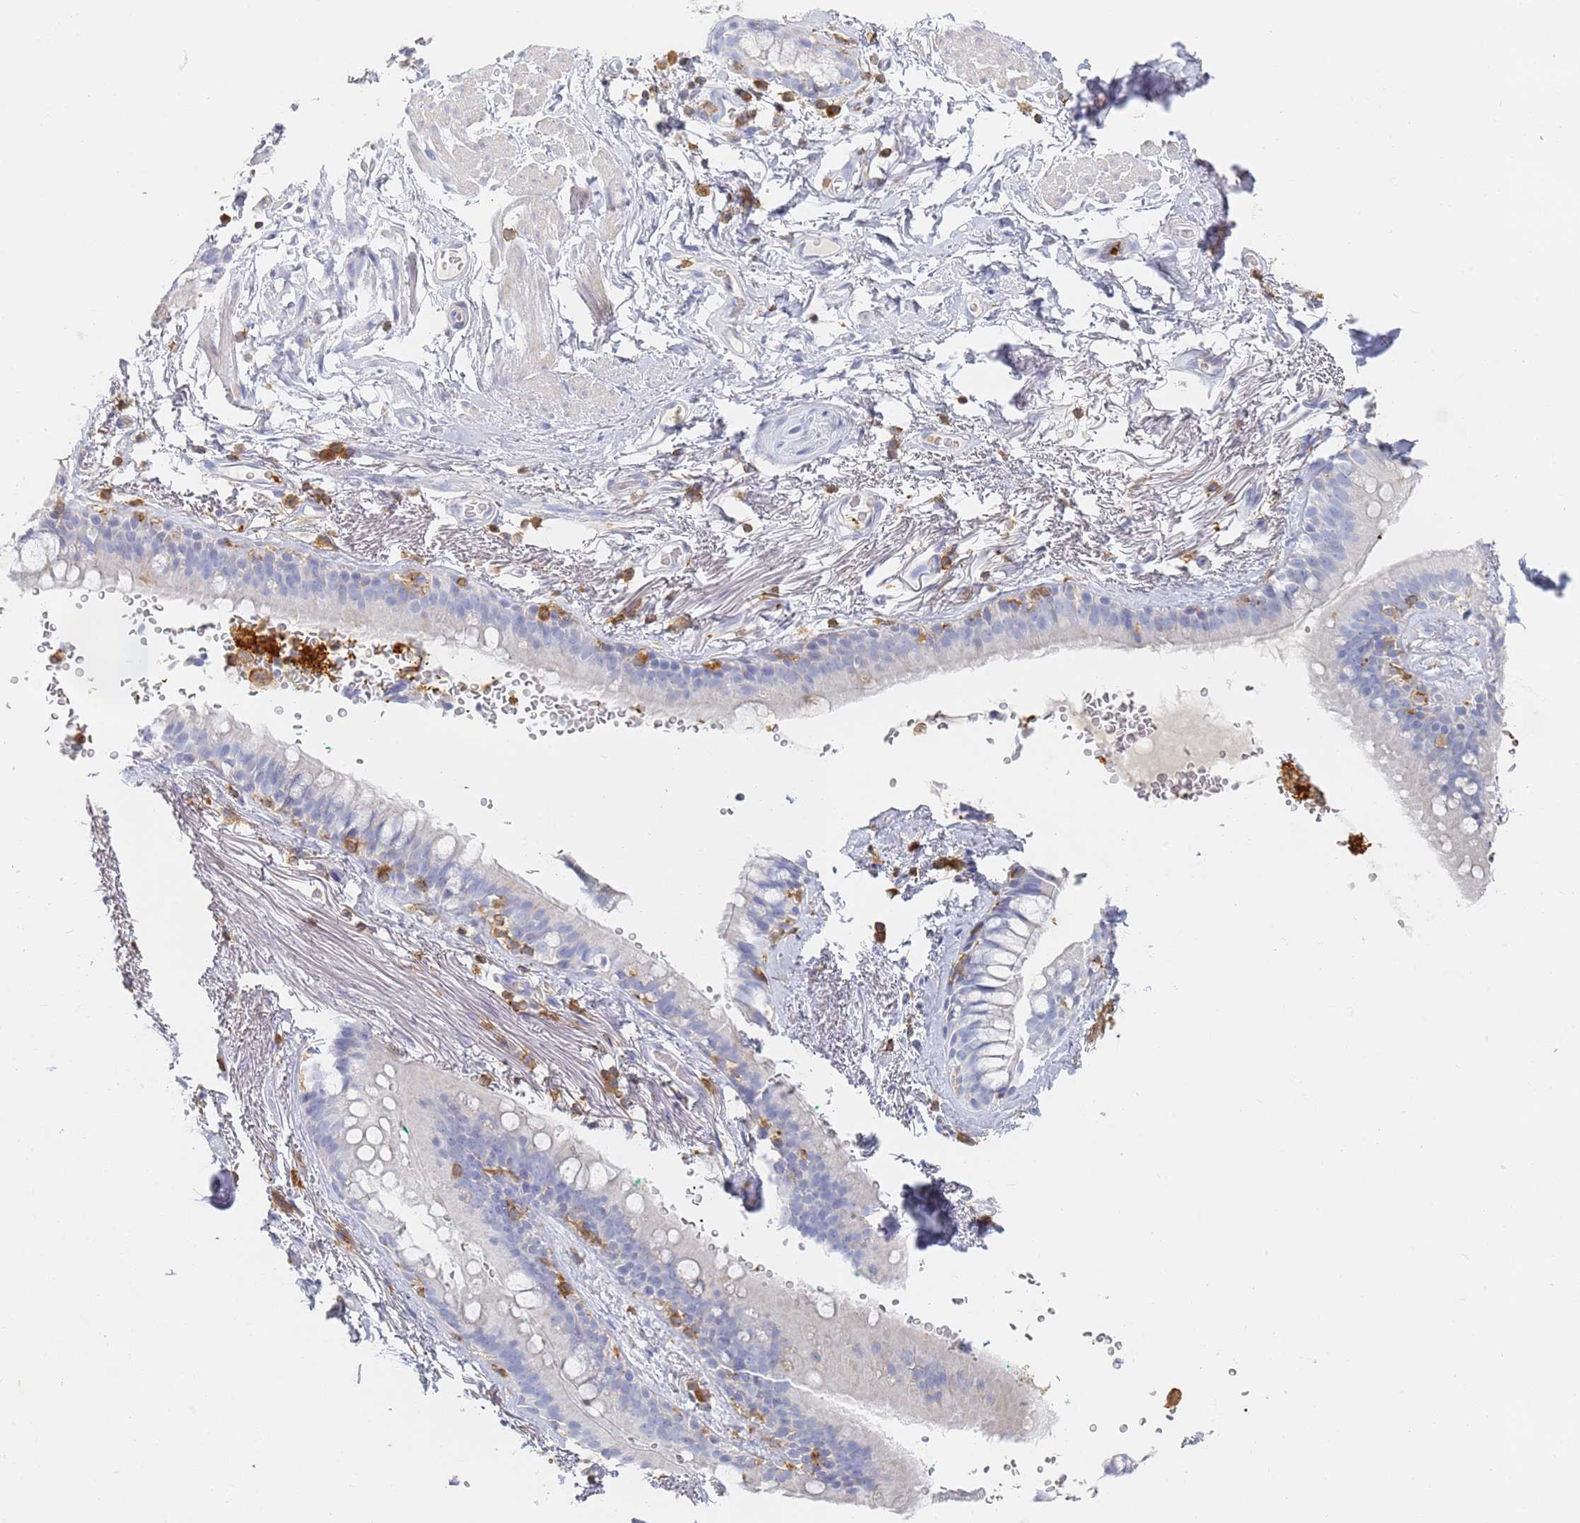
{"staining": {"intensity": "negative", "quantity": "none", "location": "none"}, "tissue": "adipose tissue", "cell_type": "Adipocytes", "image_type": "normal", "snomed": [{"axis": "morphology", "description": "Normal tissue, NOS"}, {"axis": "topography", "description": "Lymph node"}, {"axis": "topography", "description": "Bronchus"}], "caption": "DAB (3,3'-diaminobenzidine) immunohistochemical staining of benign adipose tissue displays no significant staining in adipocytes.", "gene": "BIN2", "patient": {"sex": "male", "age": 63}}